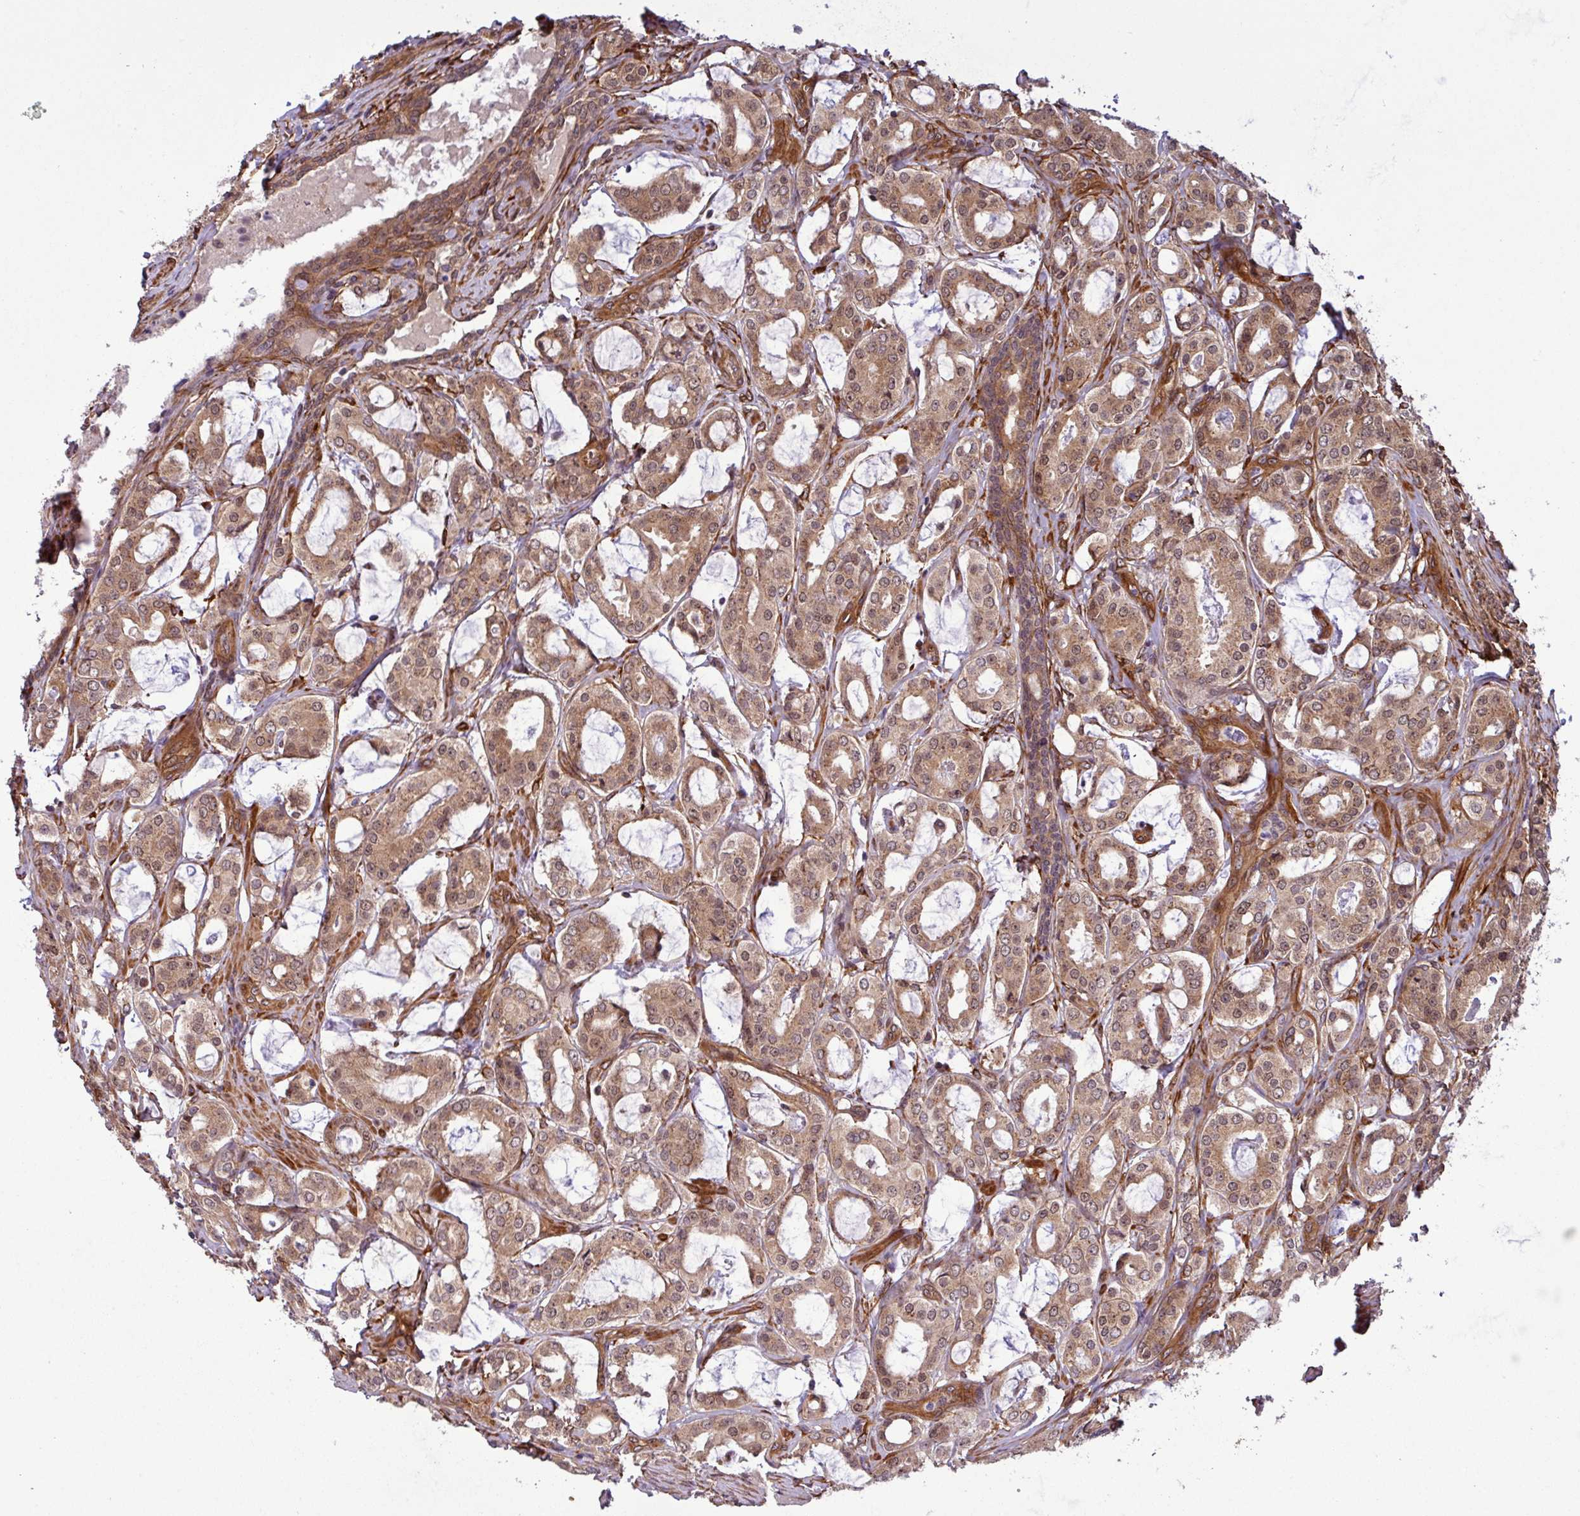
{"staining": {"intensity": "moderate", "quantity": ">75%", "location": "cytoplasmic/membranous,nuclear"}, "tissue": "prostate cancer", "cell_type": "Tumor cells", "image_type": "cancer", "snomed": [{"axis": "morphology", "description": "Adenocarcinoma, High grade"}, {"axis": "topography", "description": "Prostate"}], "caption": "Protein expression by immunohistochemistry shows moderate cytoplasmic/membranous and nuclear expression in approximately >75% of tumor cells in high-grade adenocarcinoma (prostate).", "gene": "C7orf50", "patient": {"sex": "male", "age": 63}}